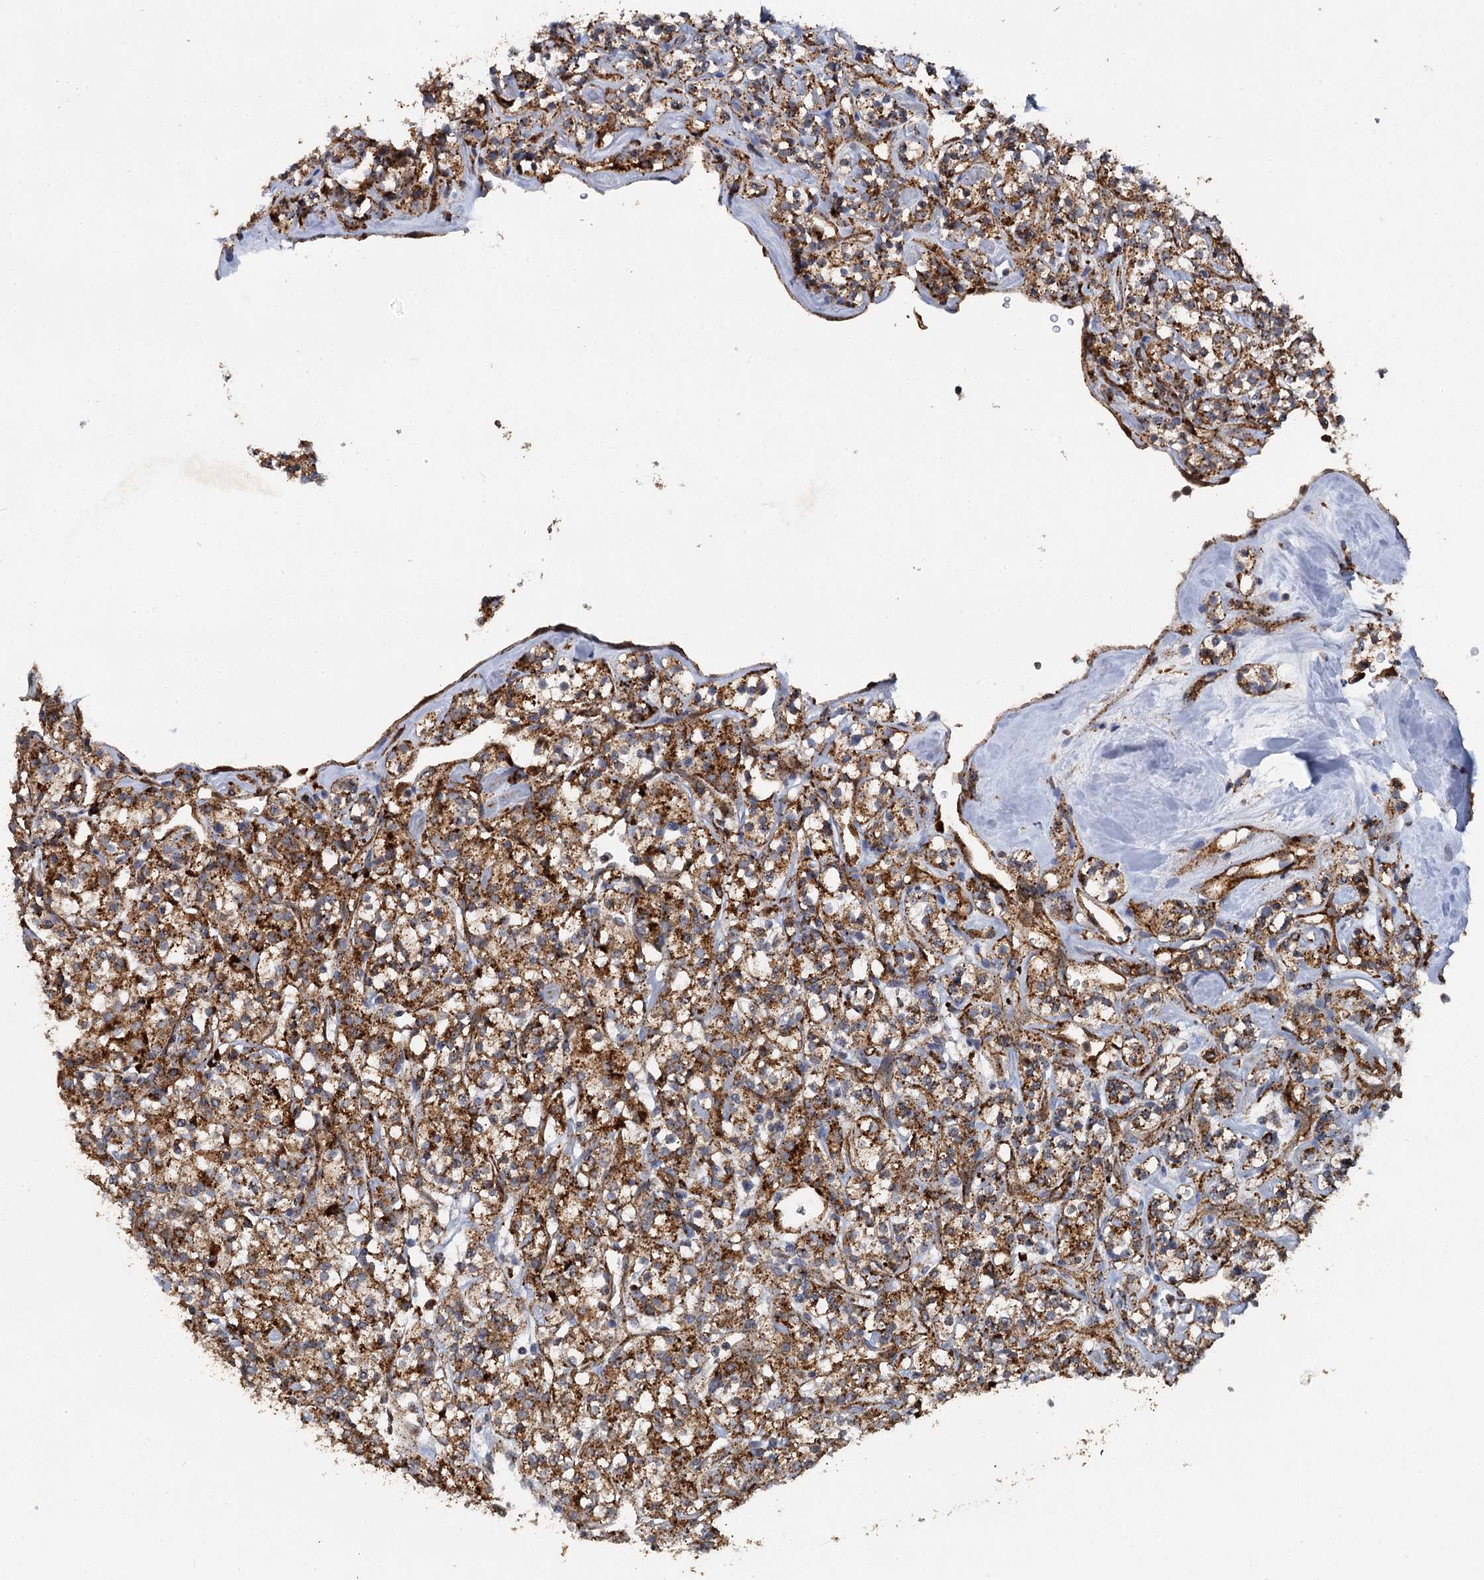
{"staining": {"intensity": "strong", "quantity": ">75%", "location": "cytoplasmic/membranous"}, "tissue": "renal cancer", "cell_type": "Tumor cells", "image_type": "cancer", "snomed": [{"axis": "morphology", "description": "Adenocarcinoma, NOS"}, {"axis": "topography", "description": "Kidney"}], "caption": "Immunohistochemistry (IHC) image of neoplastic tissue: human adenocarcinoma (renal) stained using immunohistochemistry (IHC) displays high levels of strong protein expression localized specifically in the cytoplasmic/membranous of tumor cells, appearing as a cytoplasmic/membranous brown color.", "gene": "GBA1", "patient": {"sex": "male", "age": 77}}